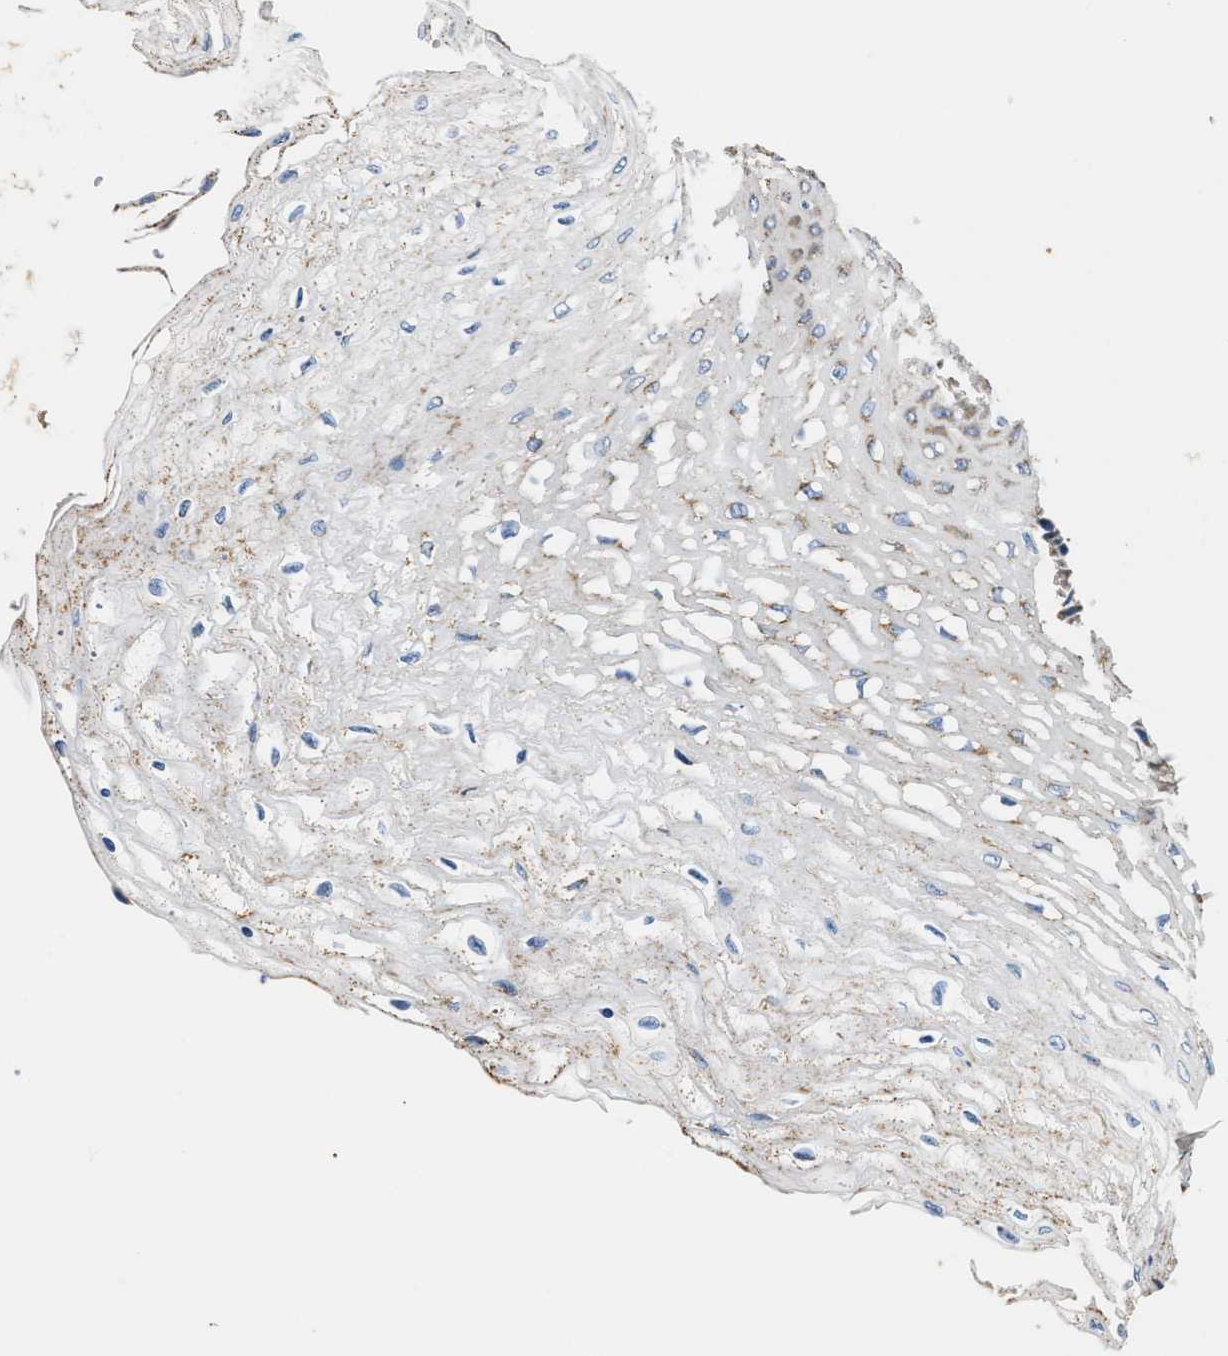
{"staining": {"intensity": "moderate", "quantity": "<25%", "location": "cytoplasmic/membranous"}, "tissue": "esophagus", "cell_type": "Squamous epithelial cells", "image_type": "normal", "snomed": [{"axis": "morphology", "description": "Normal tissue, NOS"}, {"axis": "topography", "description": "Esophagus"}], "caption": "Squamous epithelial cells exhibit low levels of moderate cytoplasmic/membranous staining in about <25% of cells in unremarkable human esophagus. The staining is performed using DAB (3,3'-diaminobenzidine) brown chromogen to label protein expression. The nuclei are counter-stained blue using hematoxylin.", "gene": "TUT7", "patient": {"sex": "female", "age": 72}}